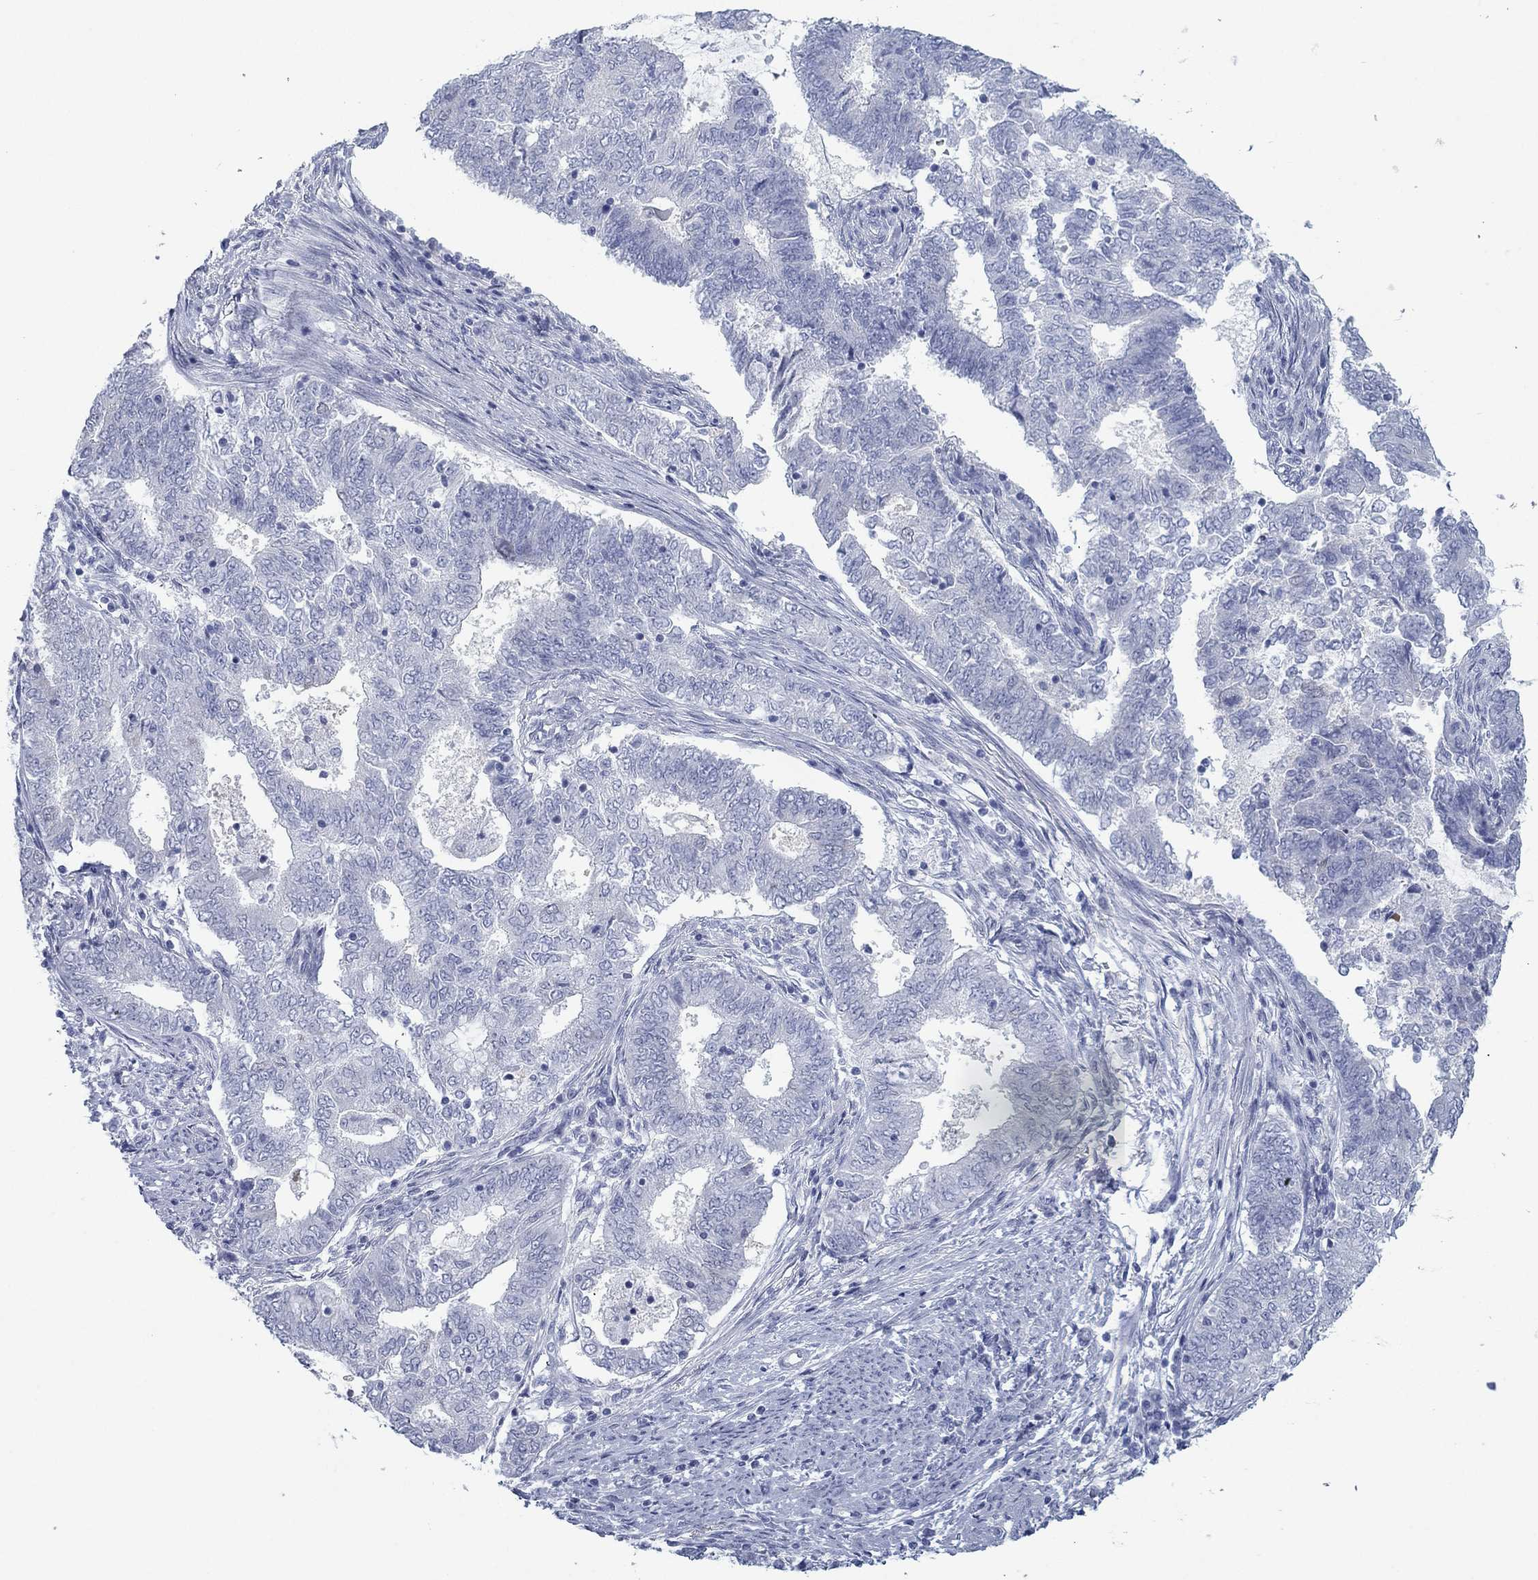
{"staining": {"intensity": "negative", "quantity": "none", "location": "none"}, "tissue": "endometrial cancer", "cell_type": "Tumor cells", "image_type": "cancer", "snomed": [{"axis": "morphology", "description": "Adenocarcinoma, NOS"}, {"axis": "topography", "description": "Endometrium"}], "caption": "DAB immunohistochemical staining of endometrial cancer (adenocarcinoma) displays no significant staining in tumor cells.", "gene": "DNAL1", "patient": {"sex": "female", "age": 62}}